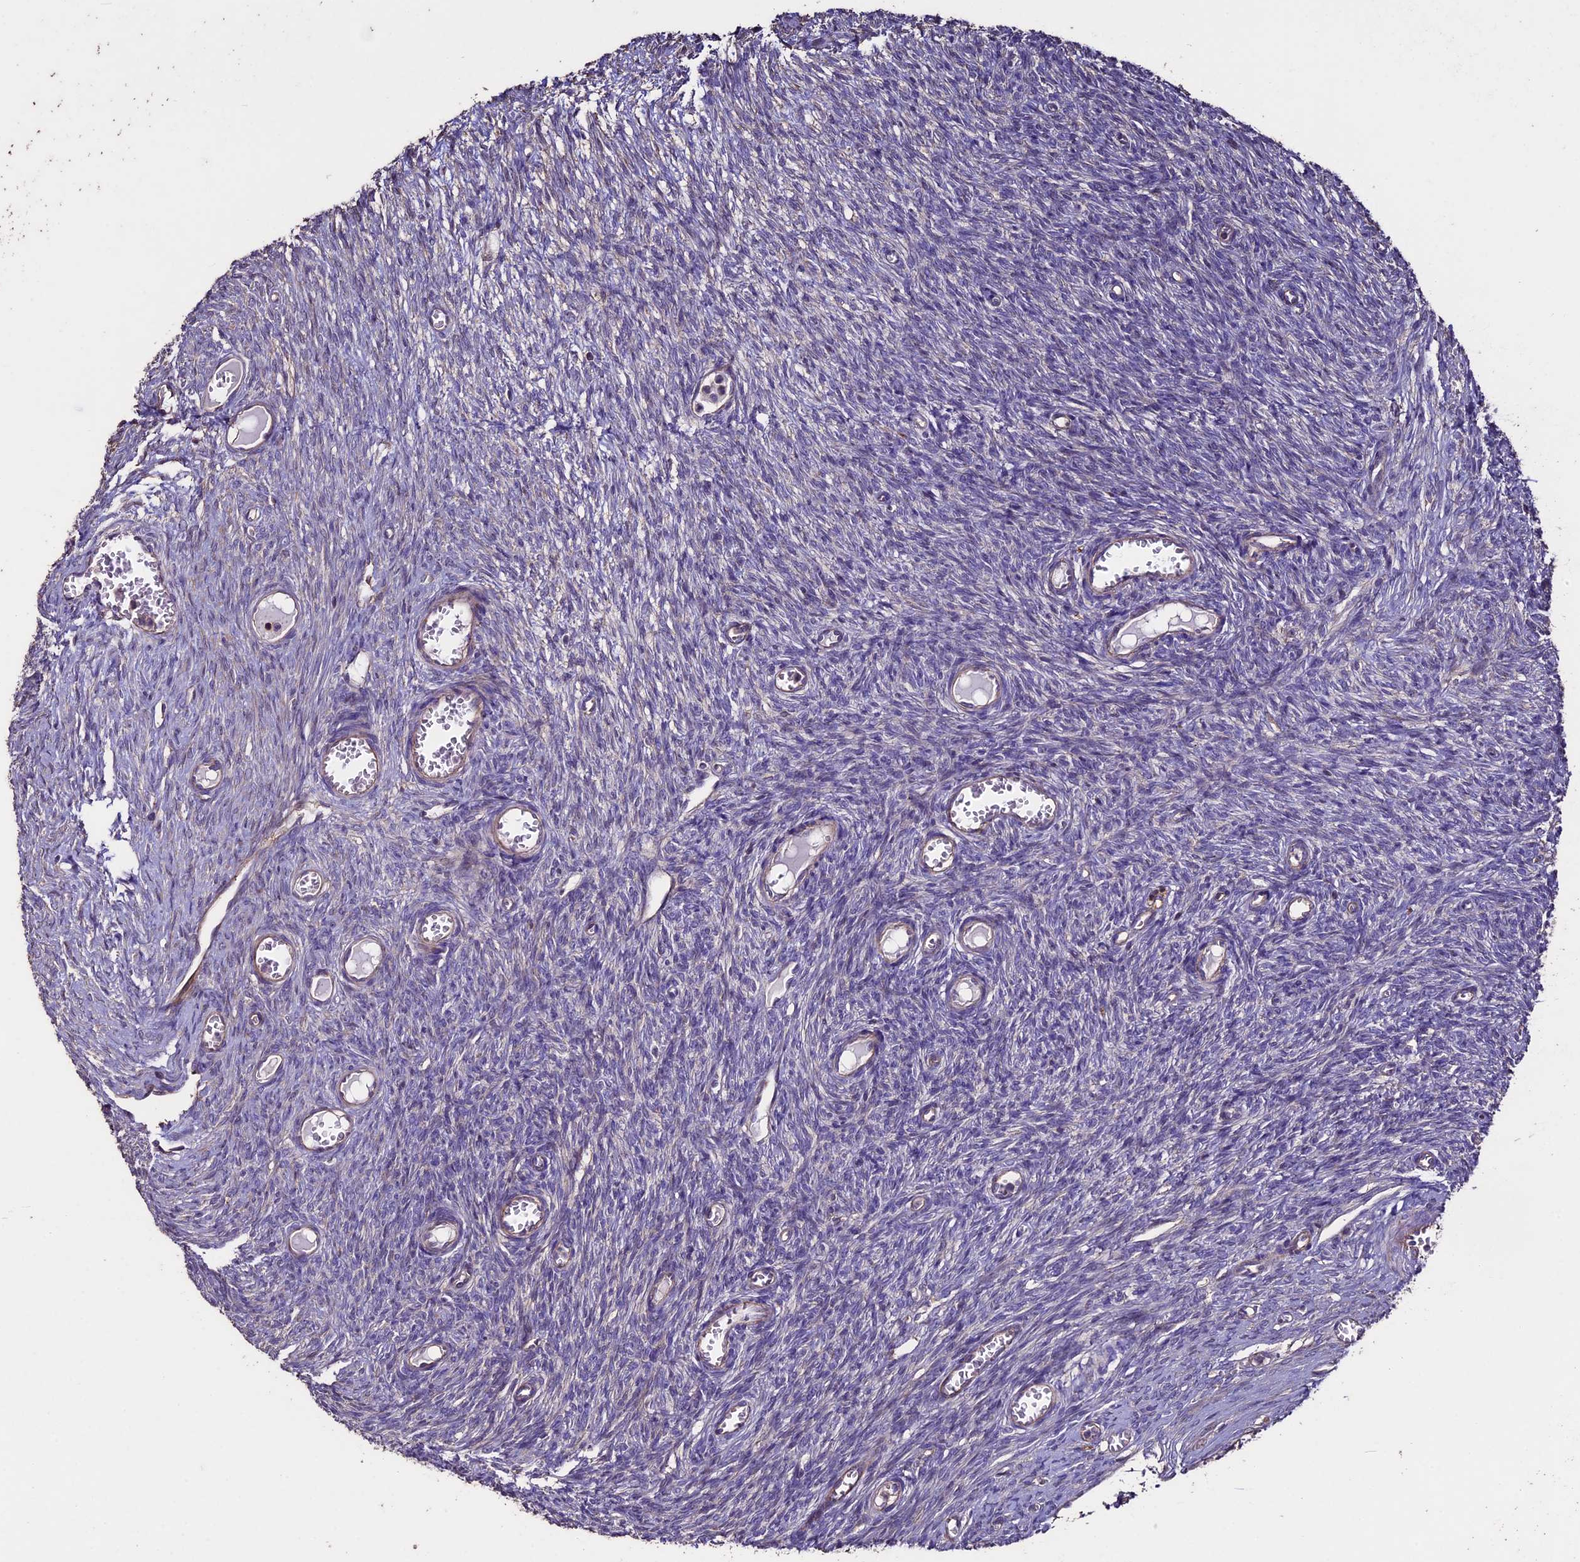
{"staining": {"intensity": "weak", "quantity": "25%-75%", "location": "cytoplasmic/membranous"}, "tissue": "ovary", "cell_type": "Follicle cells", "image_type": "normal", "snomed": [{"axis": "morphology", "description": "Normal tissue, NOS"}, {"axis": "topography", "description": "Ovary"}], "caption": "Immunohistochemical staining of unremarkable ovary shows weak cytoplasmic/membranous protein positivity in about 25%-75% of follicle cells.", "gene": "USB1", "patient": {"sex": "female", "age": 44}}